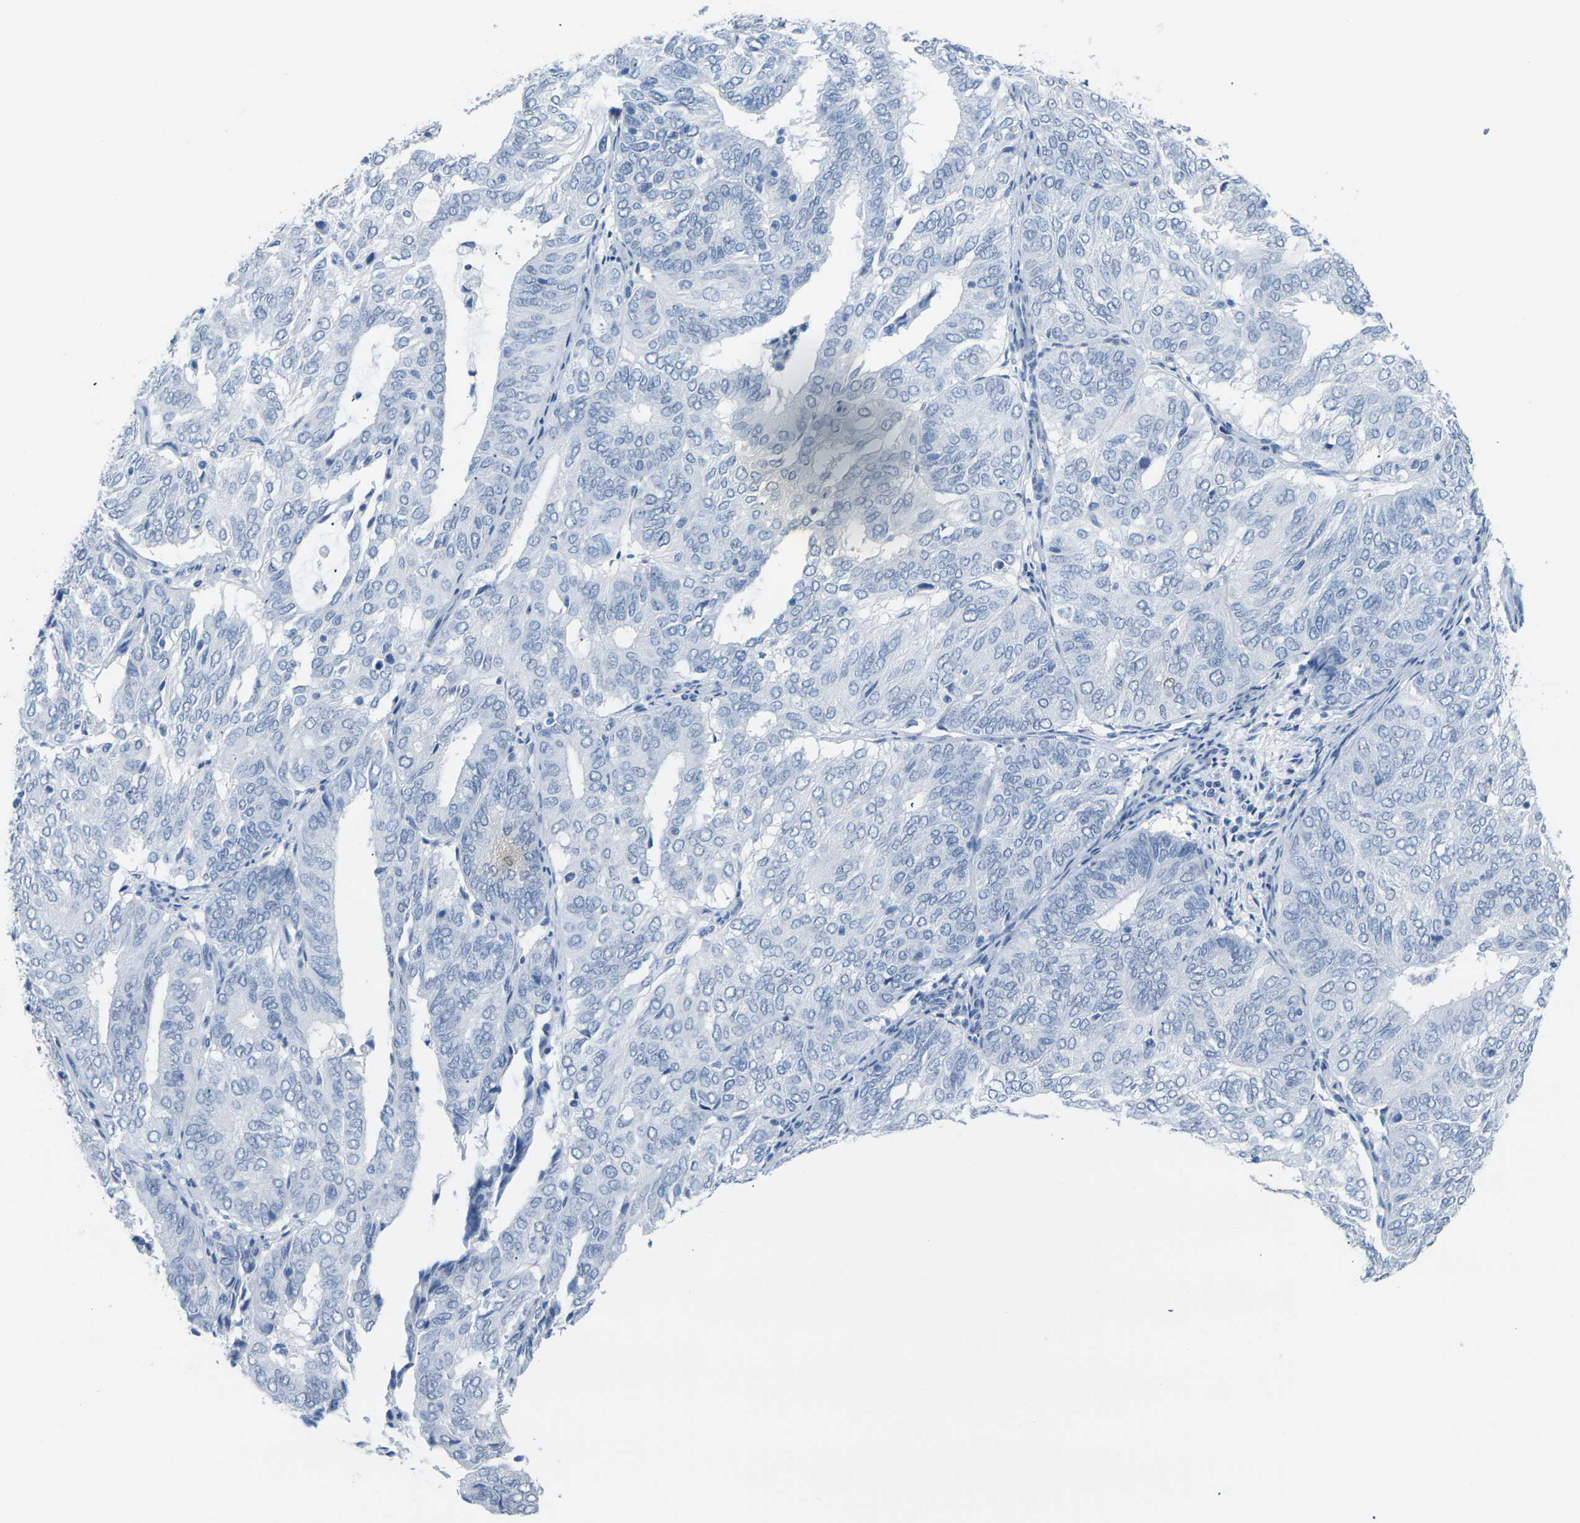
{"staining": {"intensity": "negative", "quantity": "none", "location": "none"}, "tissue": "endometrial cancer", "cell_type": "Tumor cells", "image_type": "cancer", "snomed": [{"axis": "morphology", "description": "Adenocarcinoma, NOS"}, {"axis": "topography", "description": "Uterus"}], "caption": "Immunohistochemistry of adenocarcinoma (endometrial) reveals no staining in tumor cells.", "gene": "CTAG1A", "patient": {"sex": "female", "age": 60}}